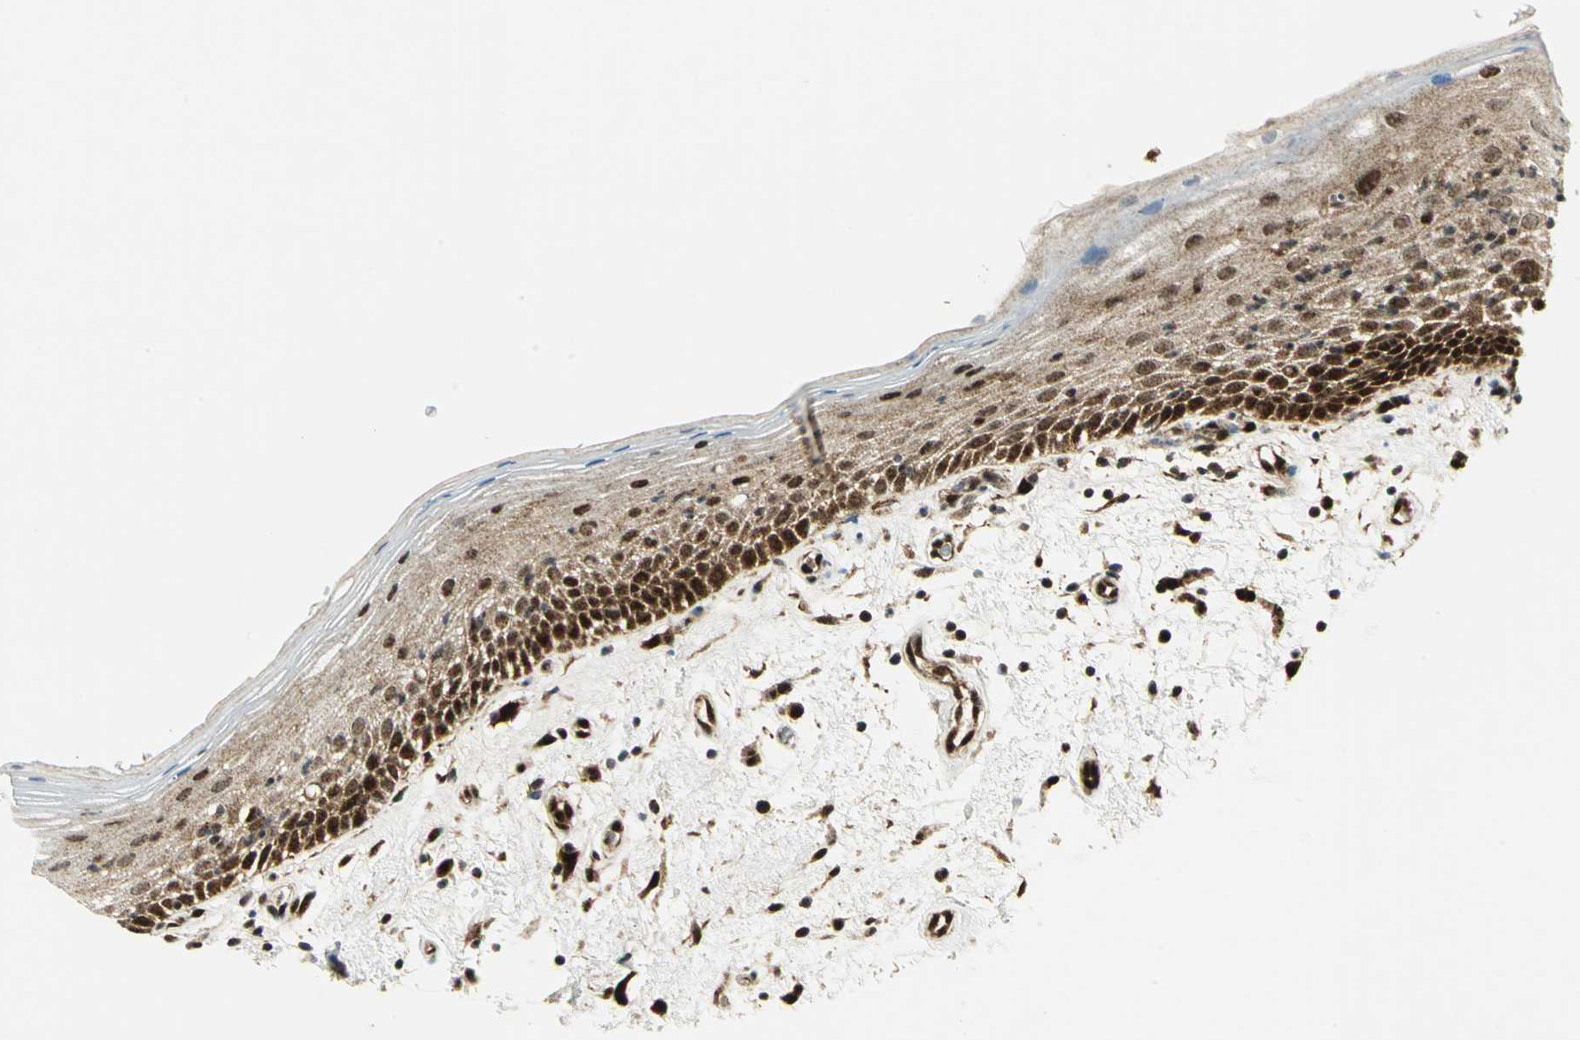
{"staining": {"intensity": "strong", "quantity": ">75%", "location": "cytoplasmic/membranous,nuclear"}, "tissue": "oral mucosa", "cell_type": "Squamous epithelial cells", "image_type": "normal", "snomed": [{"axis": "morphology", "description": "Normal tissue, NOS"}, {"axis": "morphology", "description": "Squamous cell carcinoma, NOS"}, {"axis": "topography", "description": "Skeletal muscle"}, {"axis": "topography", "description": "Oral tissue"}, {"axis": "topography", "description": "Head-Neck"}], "caption": "High-magnification brightfield microscopy of benign oral mucosa stained with DAB (3,3'-diaminobenzidine) (brown) and counterstained with hematoxylin (blue). squamous epithelial cells exhibit strong cytoplasmic/membranous,nuclear expression is seen in about>75% of cells. (brown staining indicates protein expression, while blue staining denotes nuclei).", "gene": "COPS5", "patient": {"sex": "male", "age": 71}}